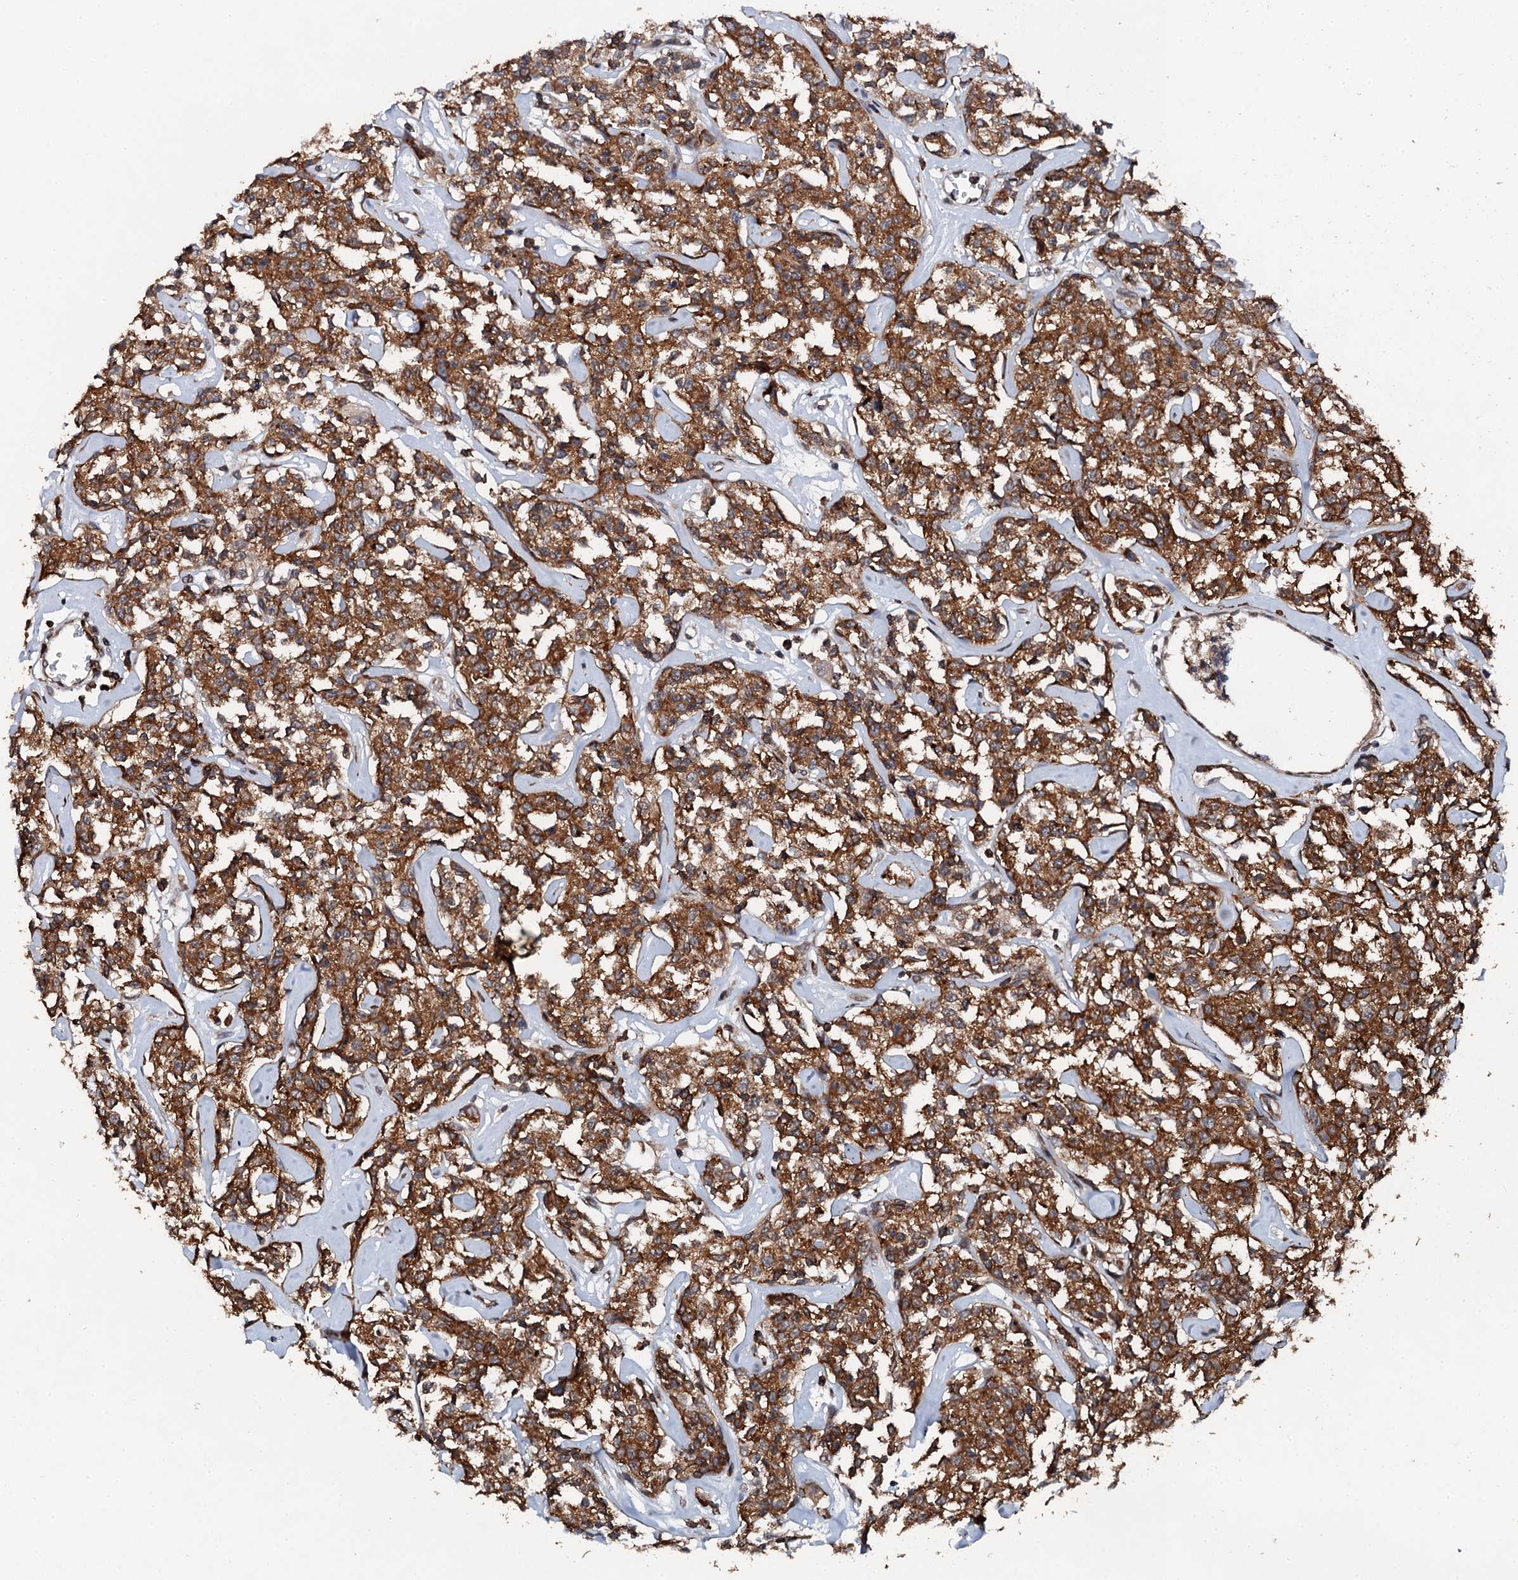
{"staining": {"intensity": "moderate", "quantity": ">75%", "location": "cytoplasmic/membranous"}, "tissue": "lymphoma", "cell_type": "Tumor cells", "image_type": "cancer", "snomed": [{"axis": "morphology", "description": "Malignant lymphoma, non-Hodgkin's type, Low grade"}, {"axis": "topography", "description": "Small intestine"}], "caption": "Brown immunohistochemical staining in human lymphoma reveals moderate cytoplasmic/membranous positivity in about >75% of tumor cells. (DAB (3,3'-diaminobenzidine) IHC with brightfield microscopy, high magnification).", "gene": "EDC4", "patient": {"sex": "female", "age": 59}}